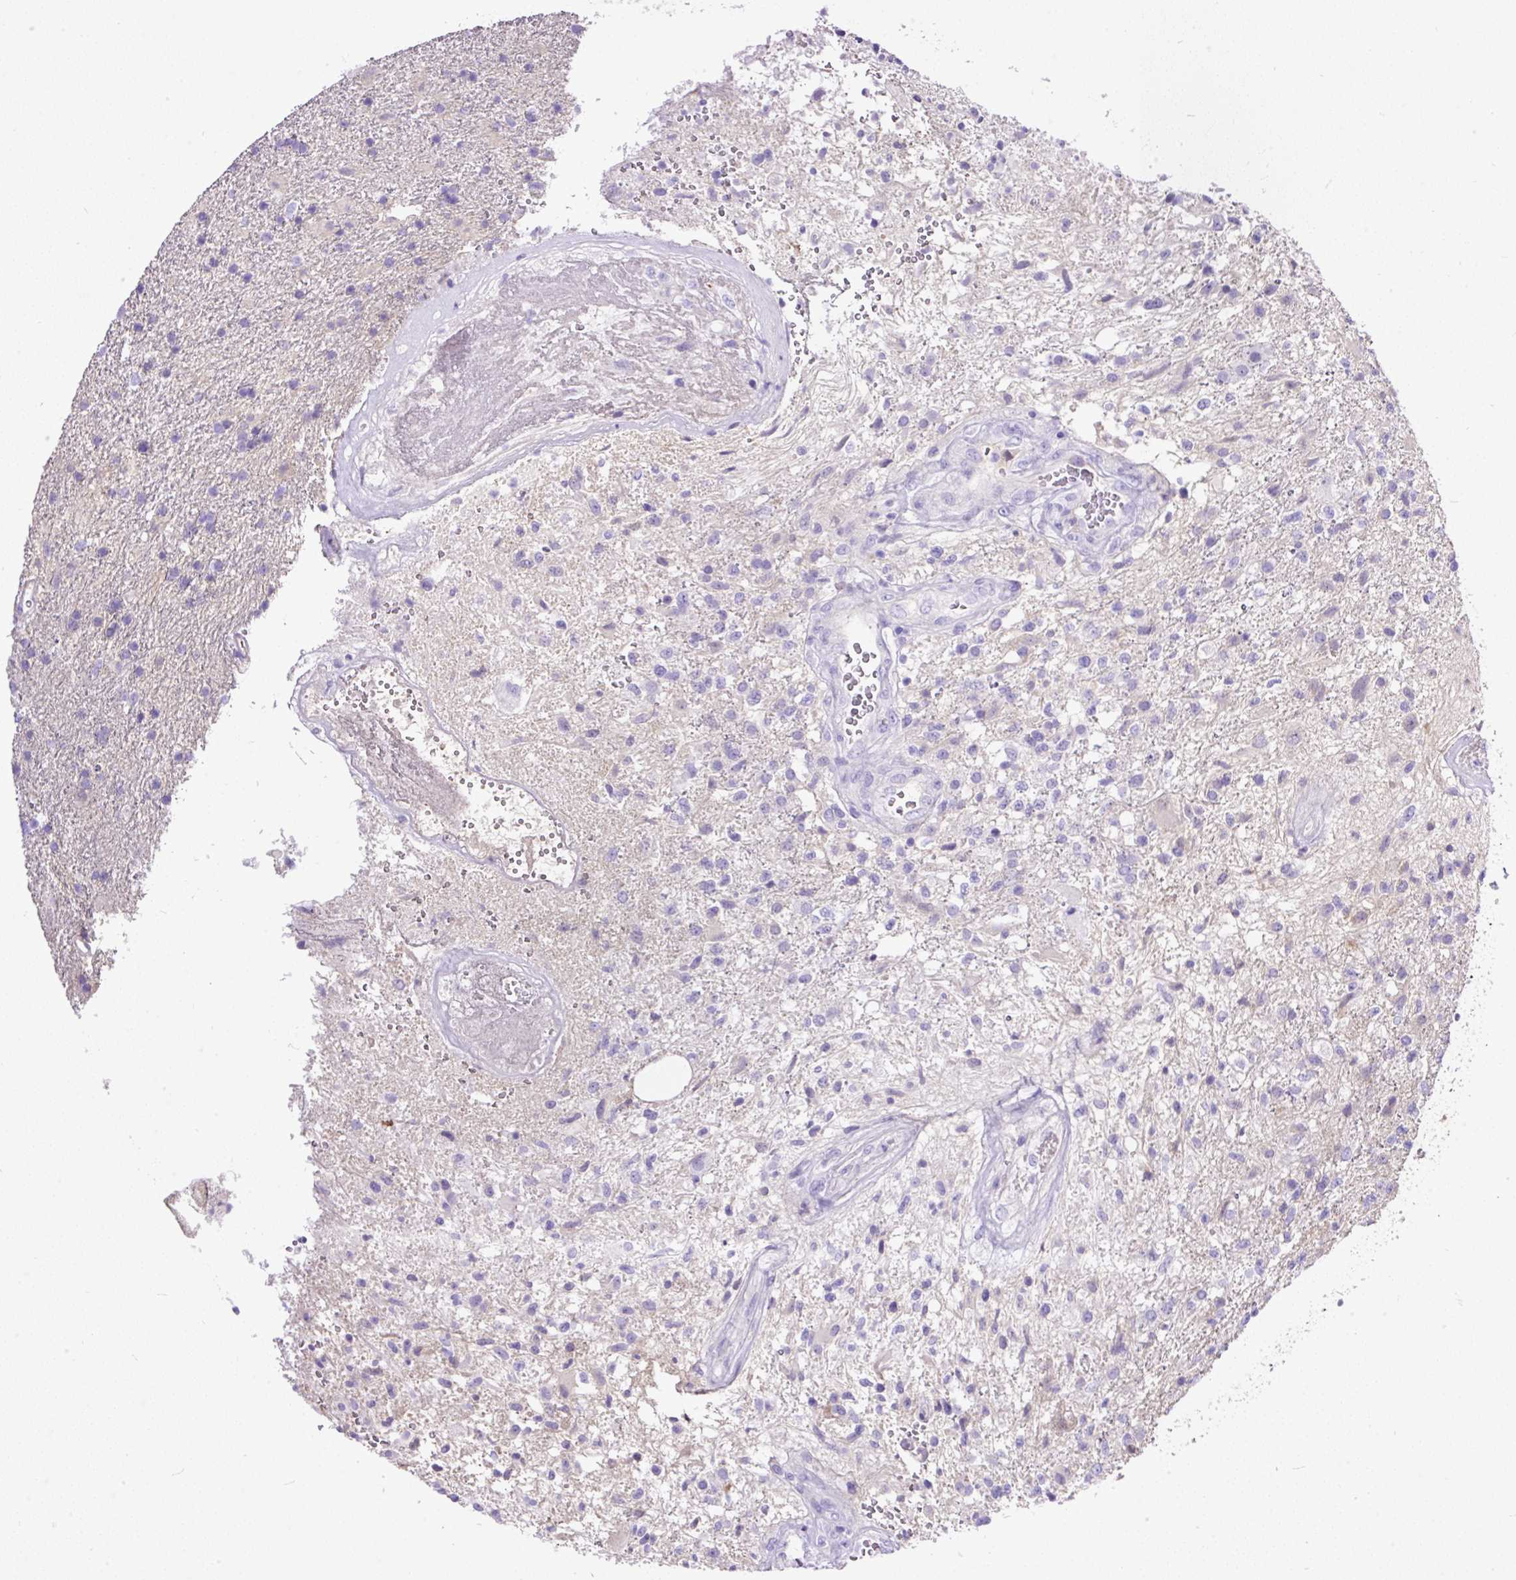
{"staining": {"intensity": "negative", "quantity": "none", "location": "none"}, "tissue": "glioma", "cell_type": "Tumor cells", "image_type": "cancer", "snomed": [{"axis": "morphology", "description": "Glioma, malignant, High grade"}, {"axis": "topography", "description": "Brain"}], "caption": "An image of glioma stained for a protein demonstrates no brown staining in tumor cells.", "gene": "CLEC3B", "patient": {"sex": "male", "age": 56}}